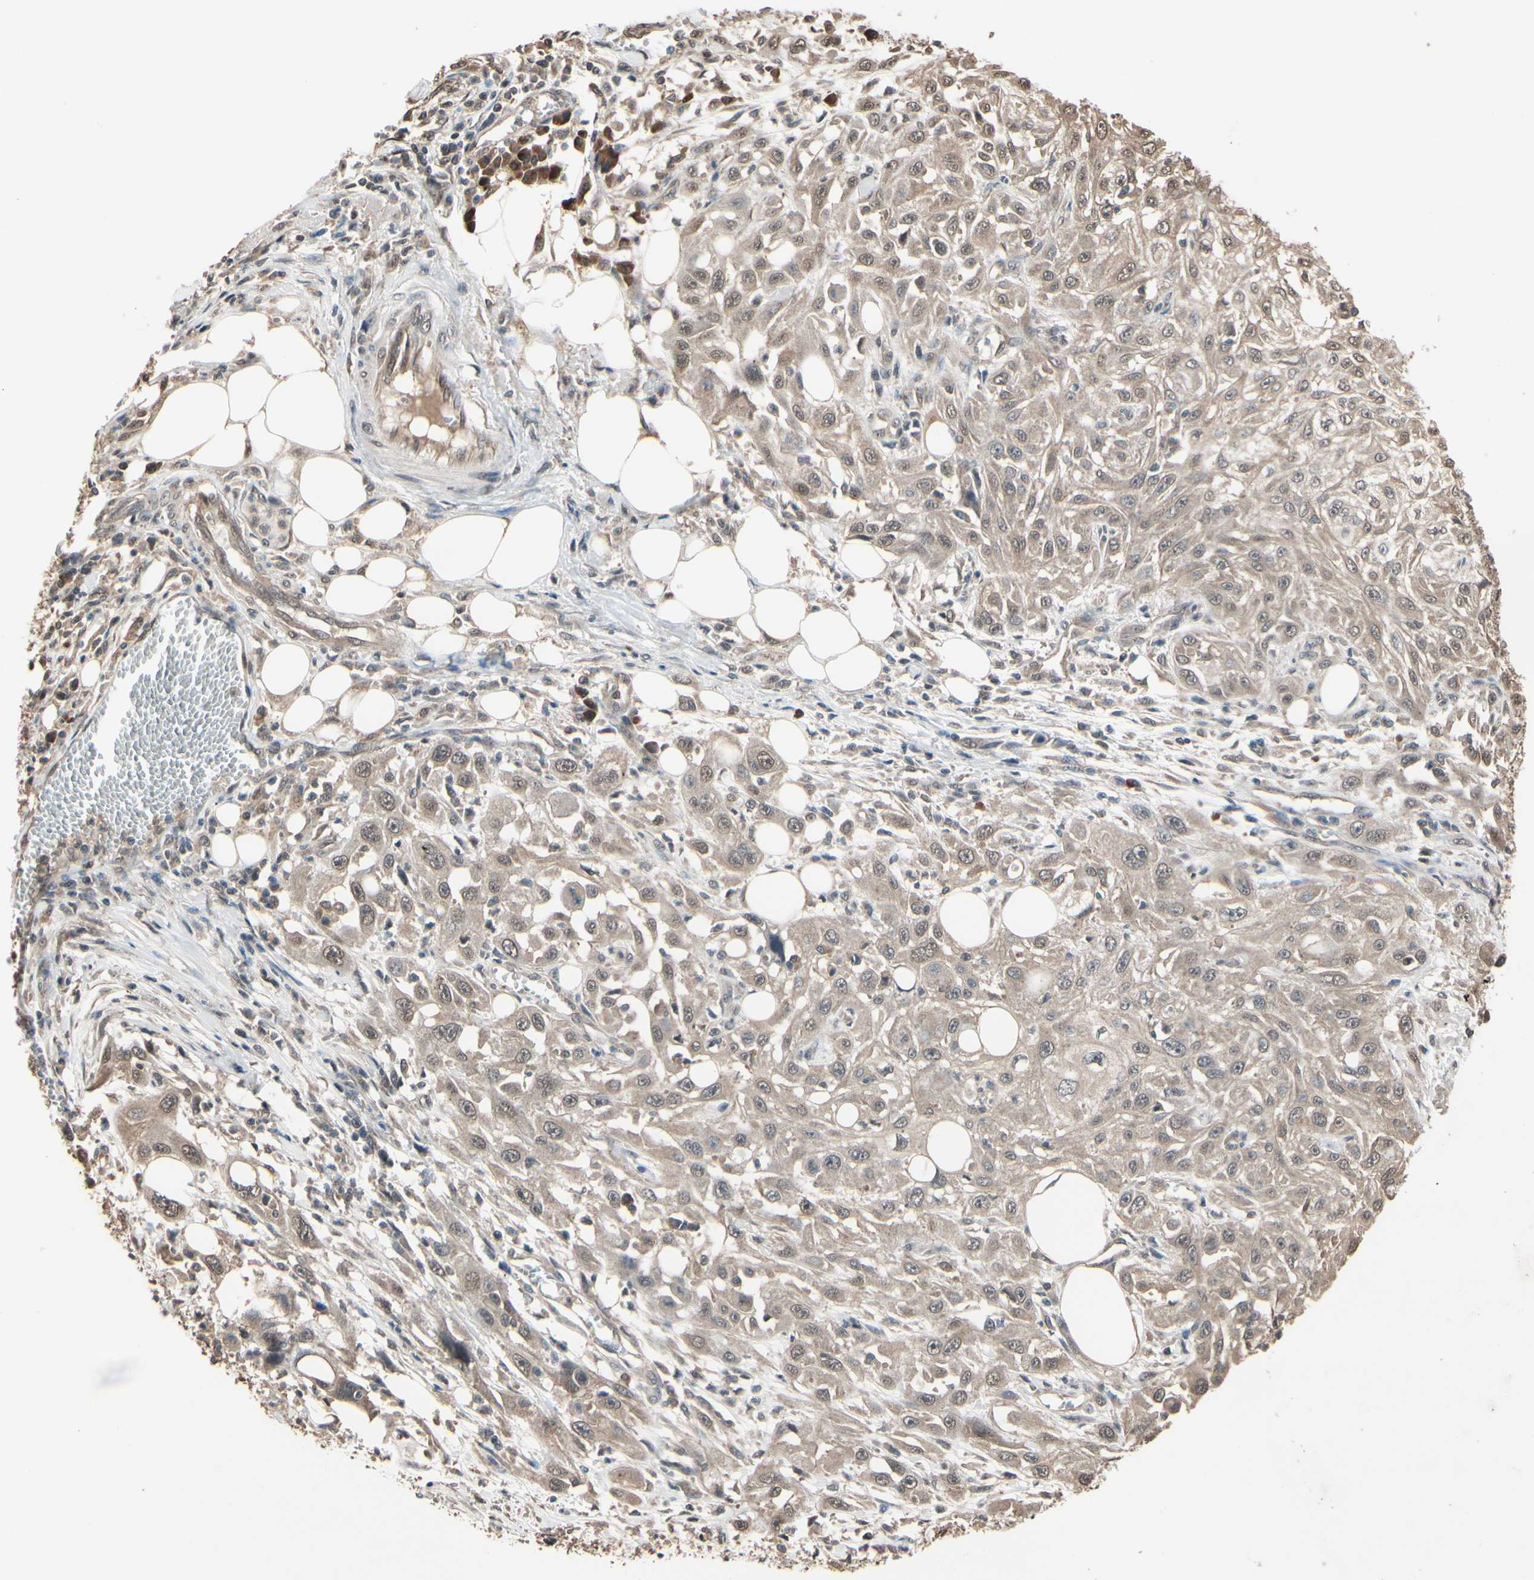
{"staining": {"intensity": "weak", "quantity": ">75%", "location": "cytoplasmic/membranous"}, "tissue": "skin cancer", "cell_type": "Tumor cells", "image_type": "cancer", "snomed": [{"axis": "morphology", "description": "Squamous cell carcinoma, NOS"}, {"axis": "topography", "description": "Skin"}], "caption": "Skin cancer stained for a protein reveals weak cytoplasmic/membranous positivity in tumor cells.", "gene": "PNPLA7", "patient": {"sex": "male", "age": 75}}